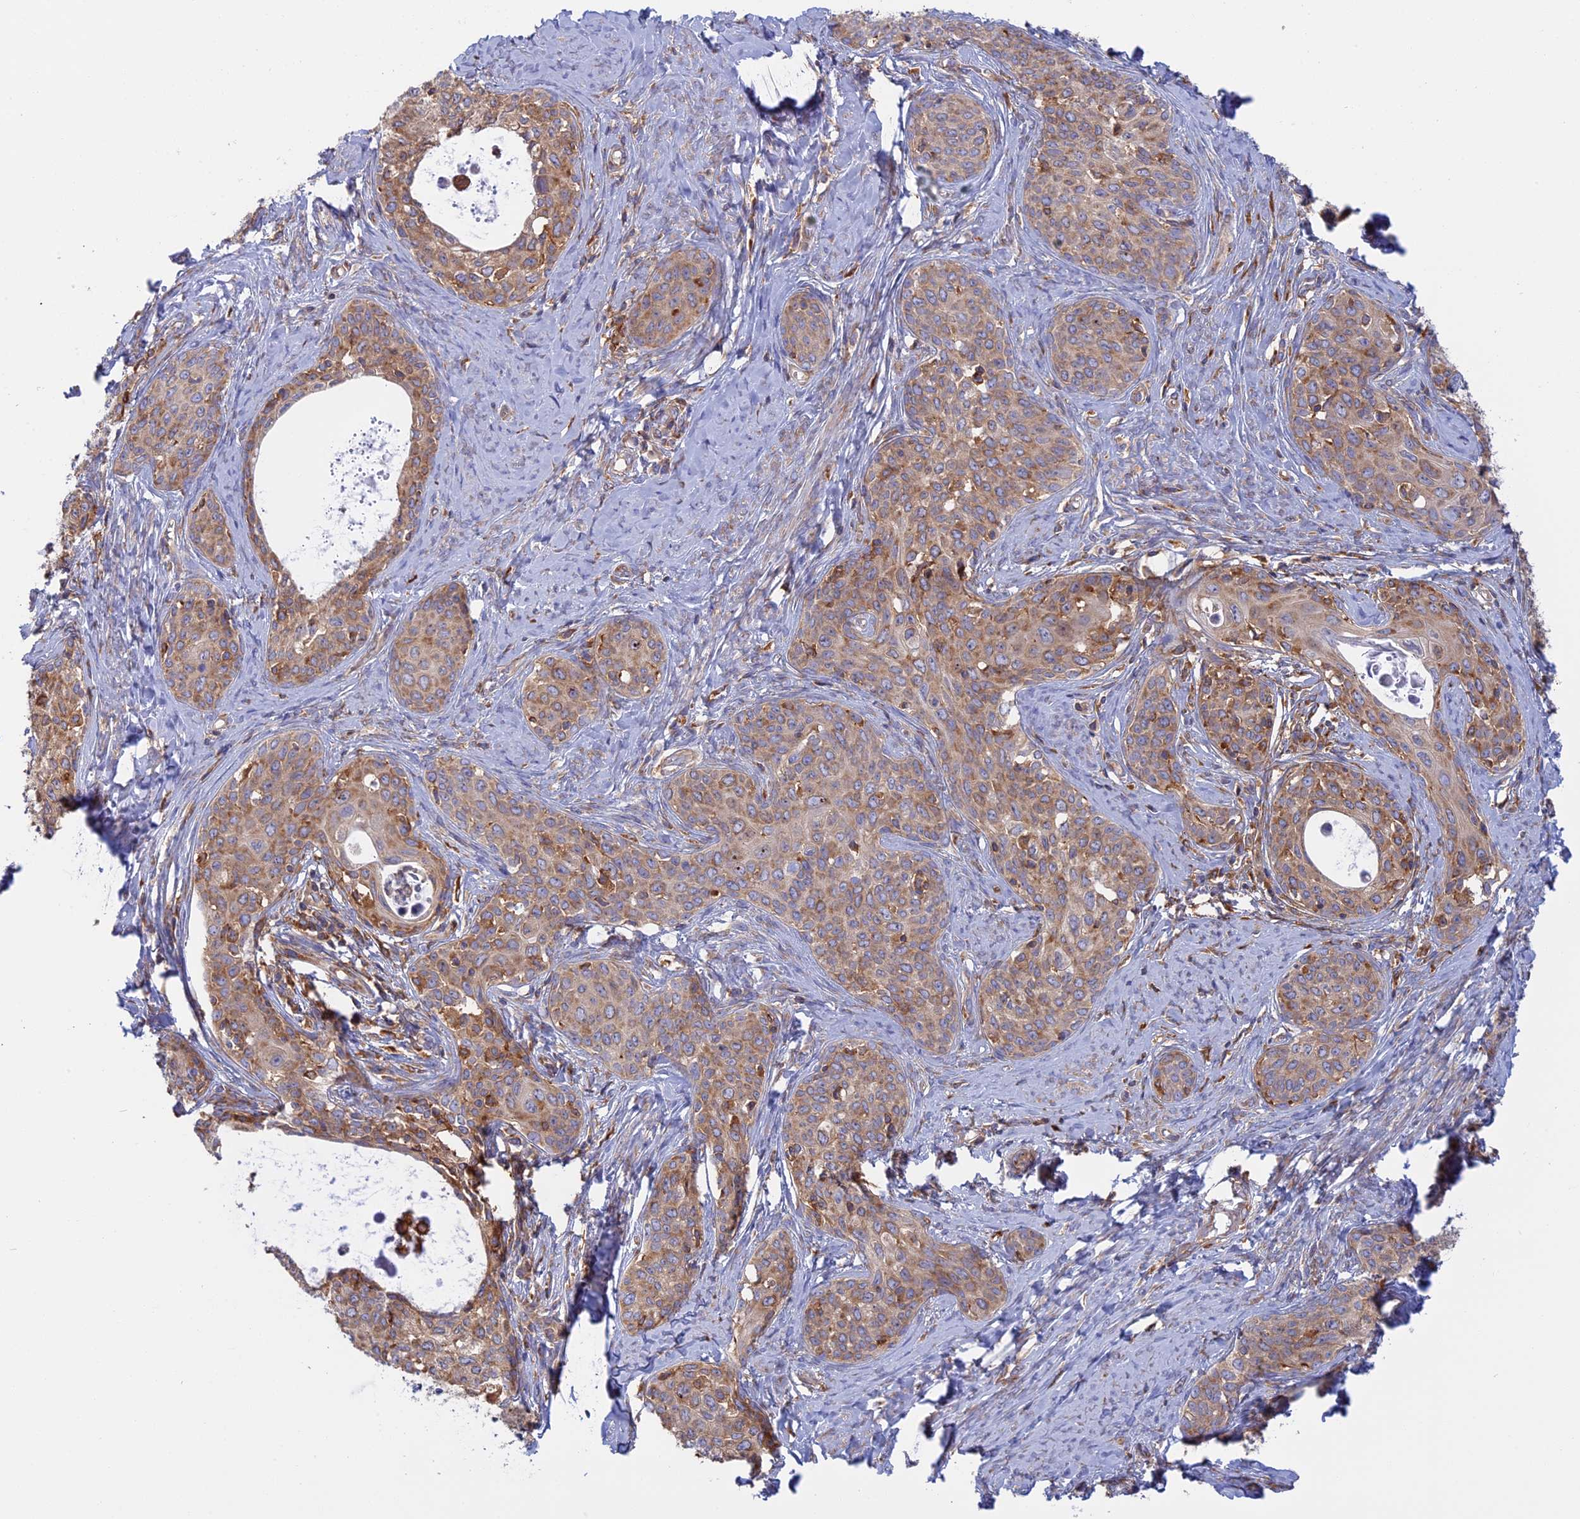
{"staining": {"intensity": "moderate", "quantity": ">75%", "location": "cytoplasmic/membranous"}, "tissue": "cervical cancer", "cell_type": "Tumor cells", "image_type": "cancer", "snomed": [{"axis": "morphology", "description": "Squamous cell carcinoma, NOS"}, {"axis": "morphology", "description": "Adenocarcinoma, NOS"}, {"axis": "topography", "description": "Cervix"}], "caption": "This histopathology image reveals immunohistochemistry staining of cervical cancer (squamous cell carcinoma), with medium moderate cytoplasmic/membranous positivity in about >75% of tumor cells.", "gene": "GMIP", "patient": {"sex": "female", "age": 52}}